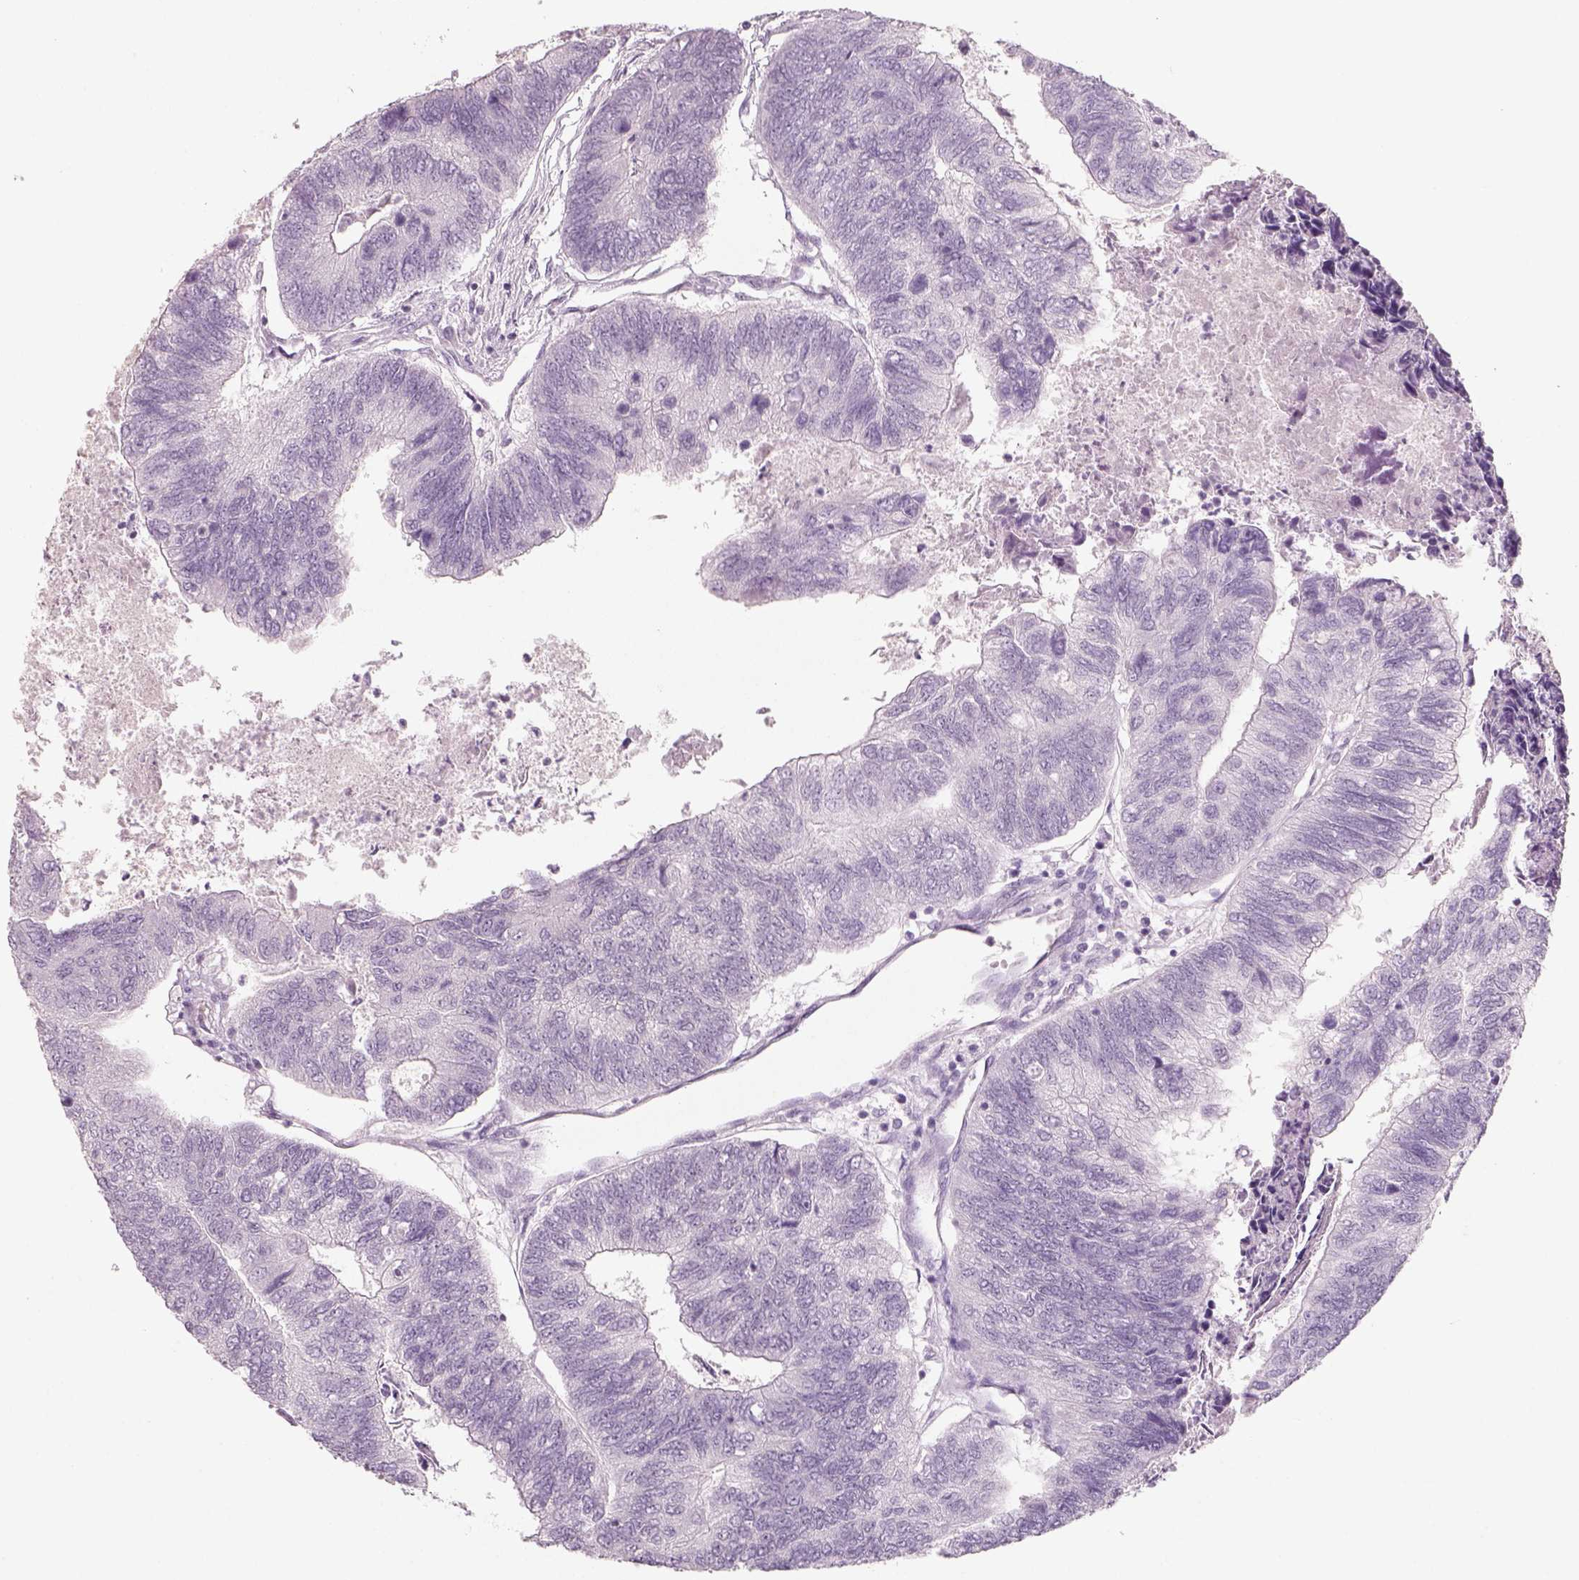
{"staining": {"intensity": "negative", "quantity": "none", "location": "none"}, "tissue": "colorectal cancer", "cell_type": "Tumor cells", "image_type": "cancer", "snomed": [{"axis": "morphology", "description": "Adenocarcinoma, NOS"}, {"axis": "topography", "description": "Colon"}], "caption": "Immunohistochemical staining of human adenocarcinoma (colorectal) shows no significant positivity in tumor cells.", "gene": "SLC6A2", "patient": {"sex": "female", "age": 67}}